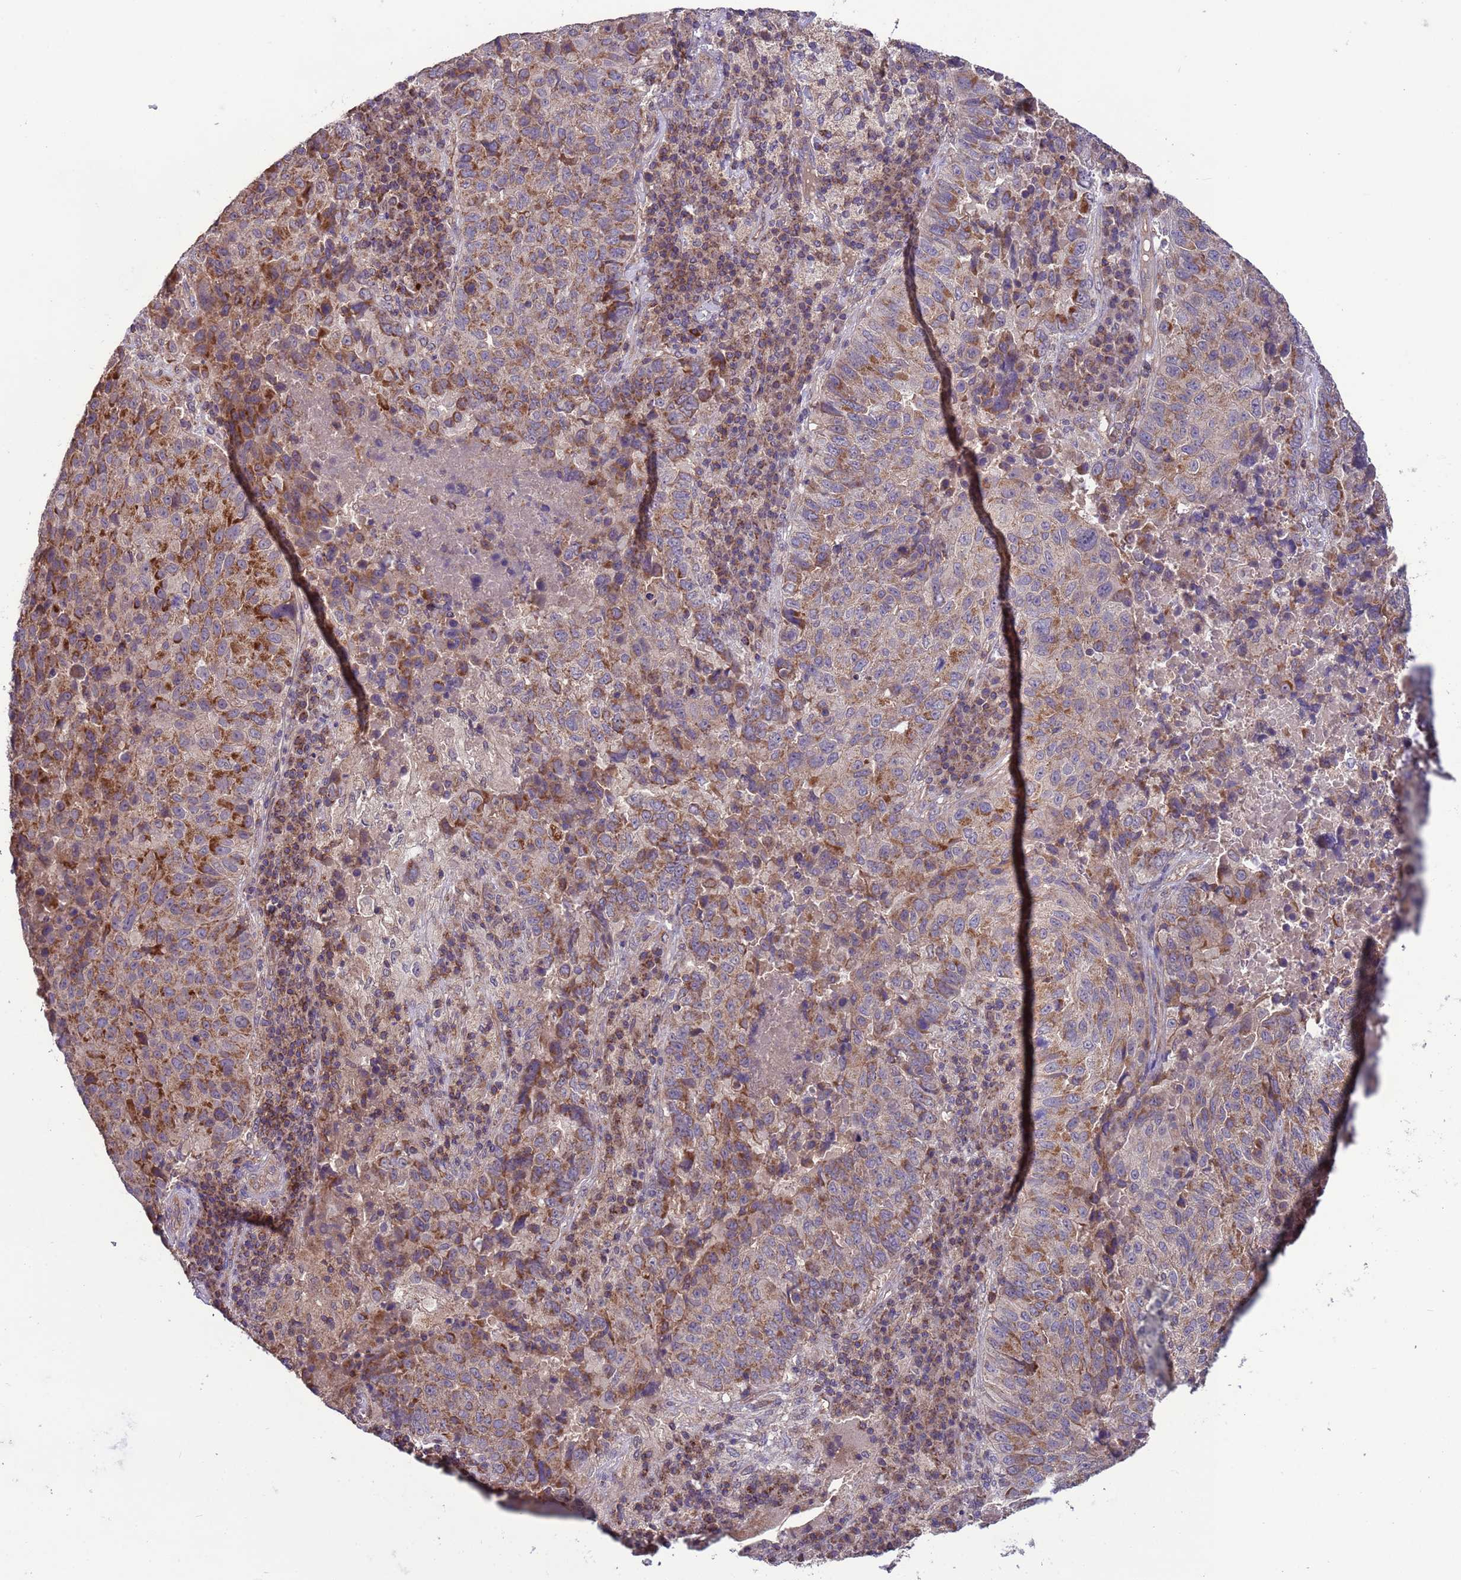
{"staining": {"intensity": "moderate", "quantity": "25%-75%", "location": "cytoplasmic/membranous"}, "tissue": "lung cancer", "cell_type": "Tumor cells", "image_type": "cancer", "snomed": [{"axis": "morphology", "description": "Squamous cell carcinoma, NOS"}, {"axis": "topography", "description": "Lung"}], "caption": "Immunohistochemical staining of human lung cancer (squamous cell carcinoma) demonstrates moderate cytoplasmic/membranous protein expression in approximately 25%-75% of tumor cells.", "gene": "ACAD8", "patient": {"sex": "male", "age": 73}}